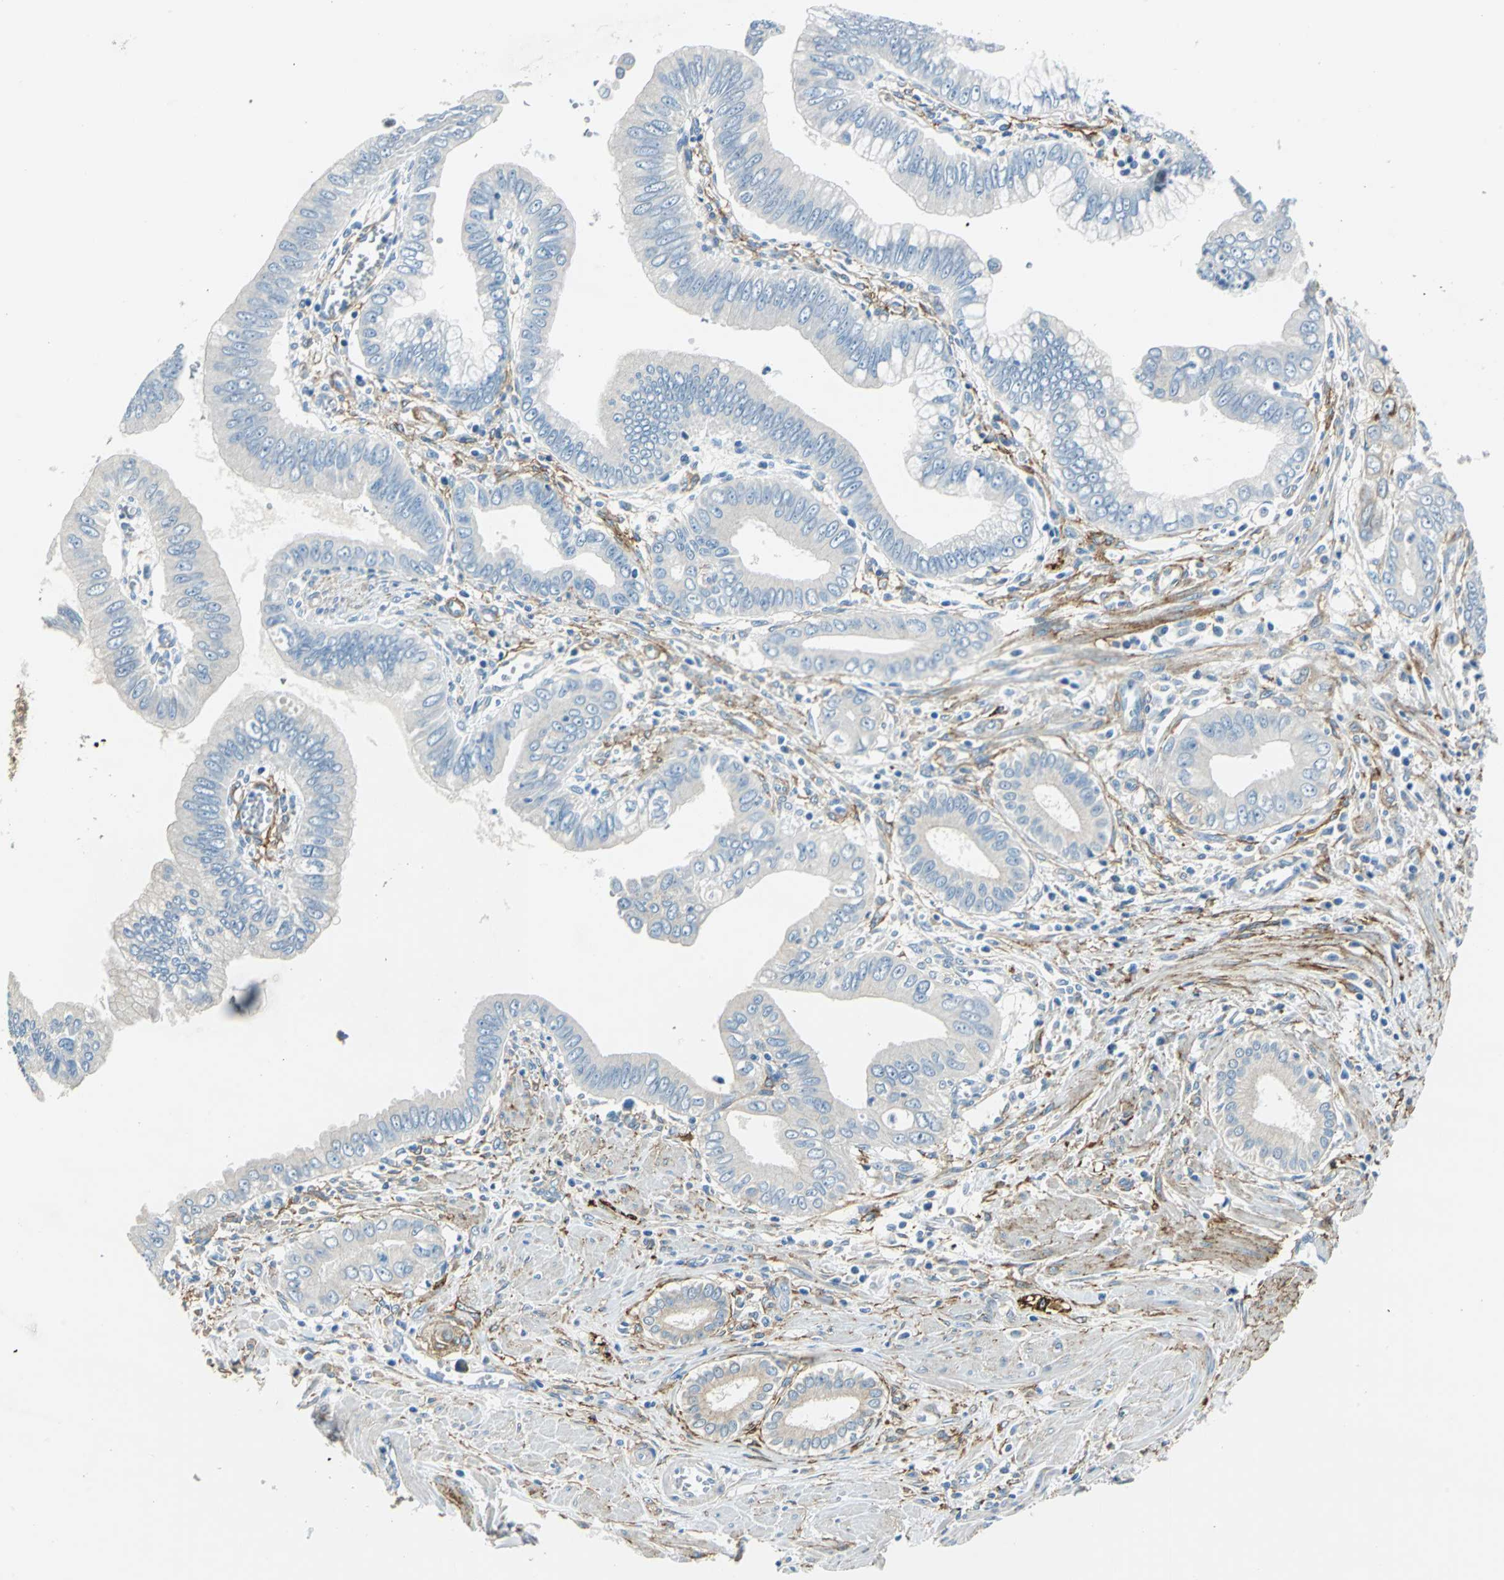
{"staining": {"intensity": "weak", "quantity": "25%-75%", "location": "cytoplasmic/membranous"}, "tissue": "pancreatic cancer", "cell_type": "Tumor cells", "image_type": "cancer", "snomed": [{"axis": "morphology", "description": "Normal tissue, NOS"}, {"axis": "topography", "description": "Lymph node"}], "caption": "IHC micrograph of pancreatic cancer stained for a protein (brown), which exhibits low levels of weak cytoplasmic/membranous positivity in approximately 25%-75% of tumor cells.", "gene": "AKAP12", "patient": {"sex": "male", "age": 50}}